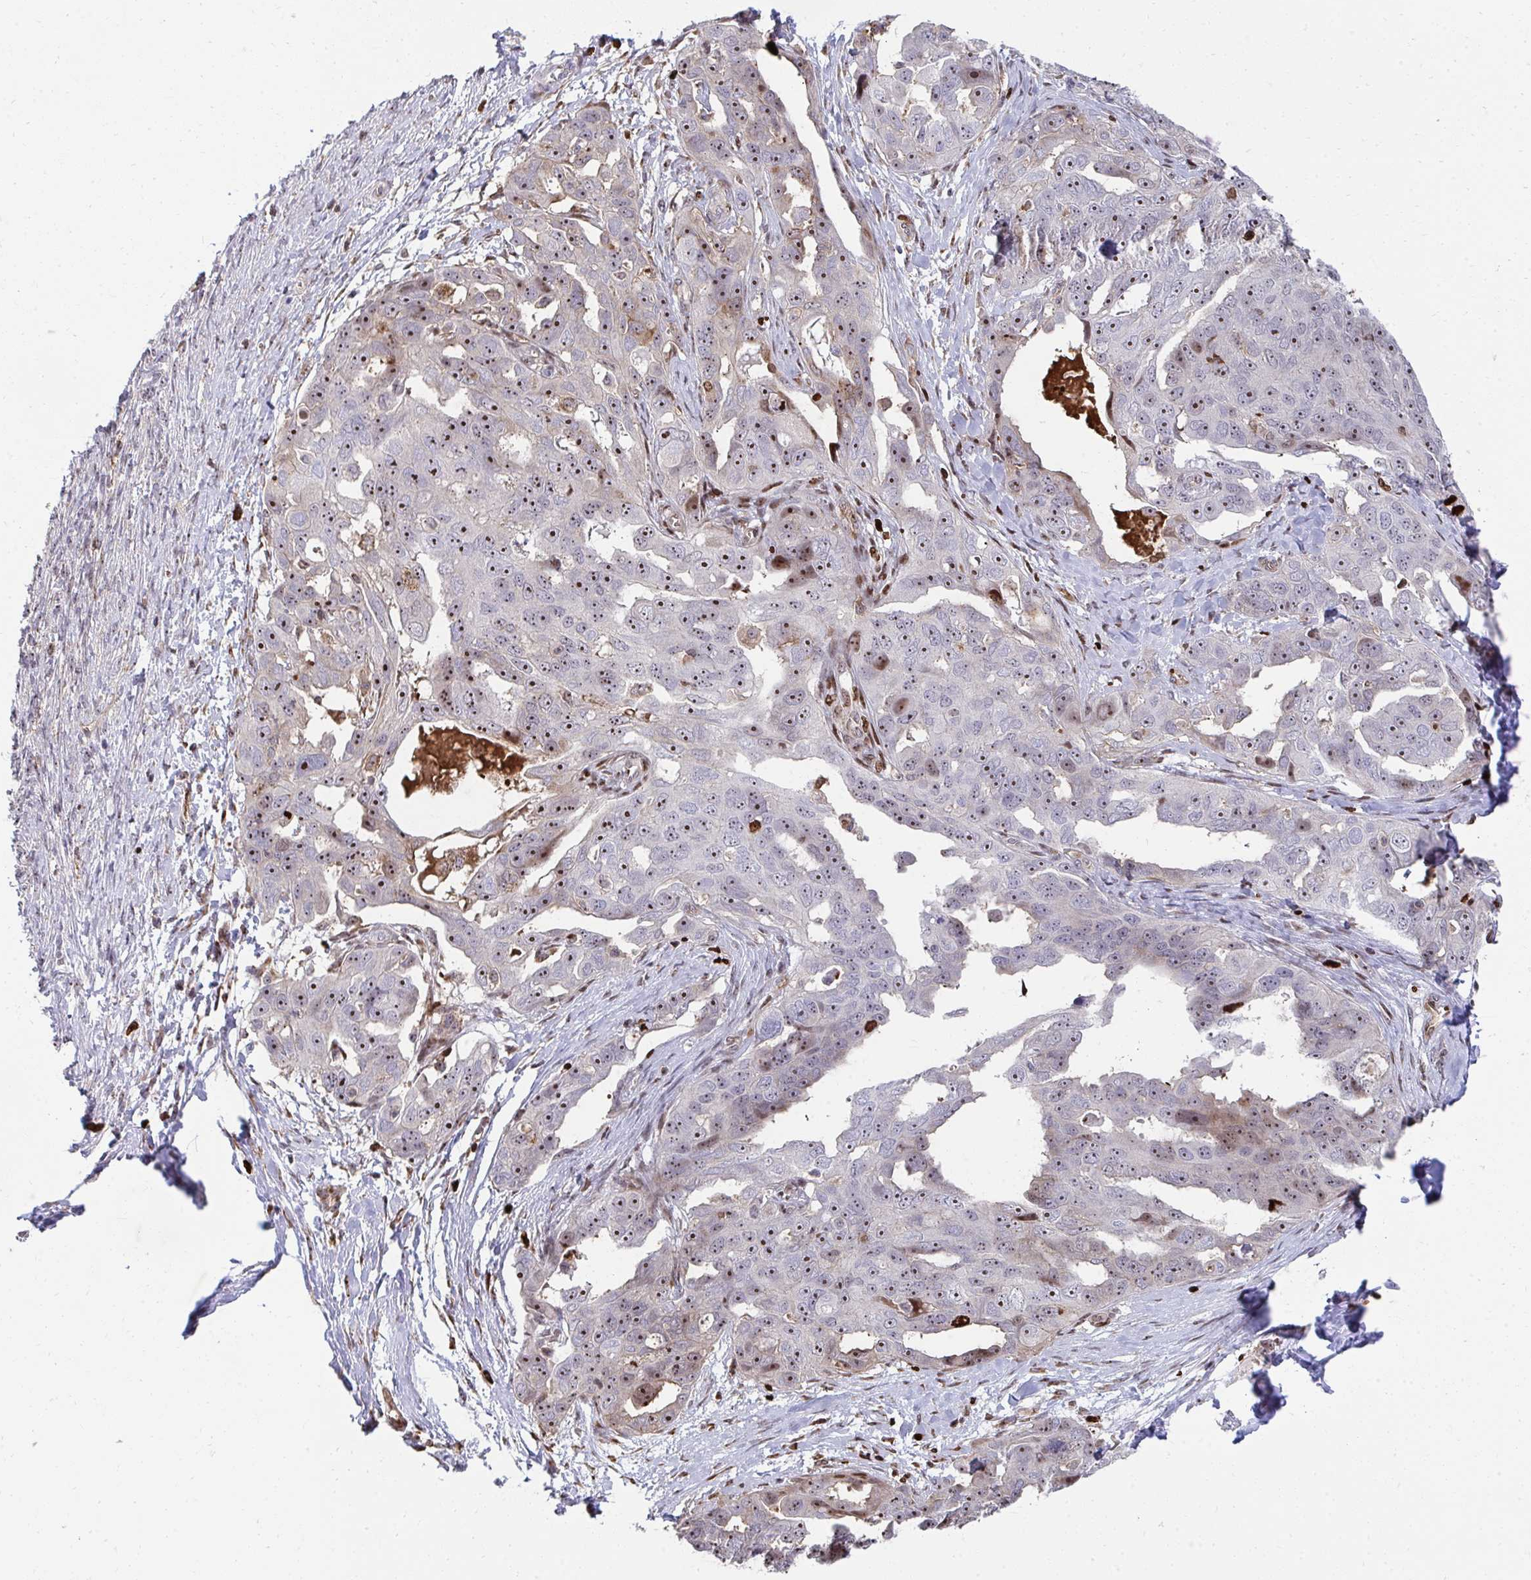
{"staining": {"intensity": "moderate", "quantity": ">75%", "location": "nuclear"}, "tissue": "ovarian cancer", "cell_type": "Tumor cells", "image_type": "cancer", "snomed": [{"axis": "morphology", "description": "Carcinoma, endometroid"}, {"axis": "topography", "description": "Ovary"}], "caption": "IHC staining of ovarian cancer (endometroid carcinoma), which exhibits medium levels of moderate nuclear expression in approximately >75% of tumor cells indicating moderate nuclear protein positivity. The staining was performed using DAB (3,3'-diaminobenzidine) (brown) for protein detection and nuclei were counterstained in hematoxylin (blue).", "gene": "FOXN3", "patient": {"sex": "female", "age": 70}}